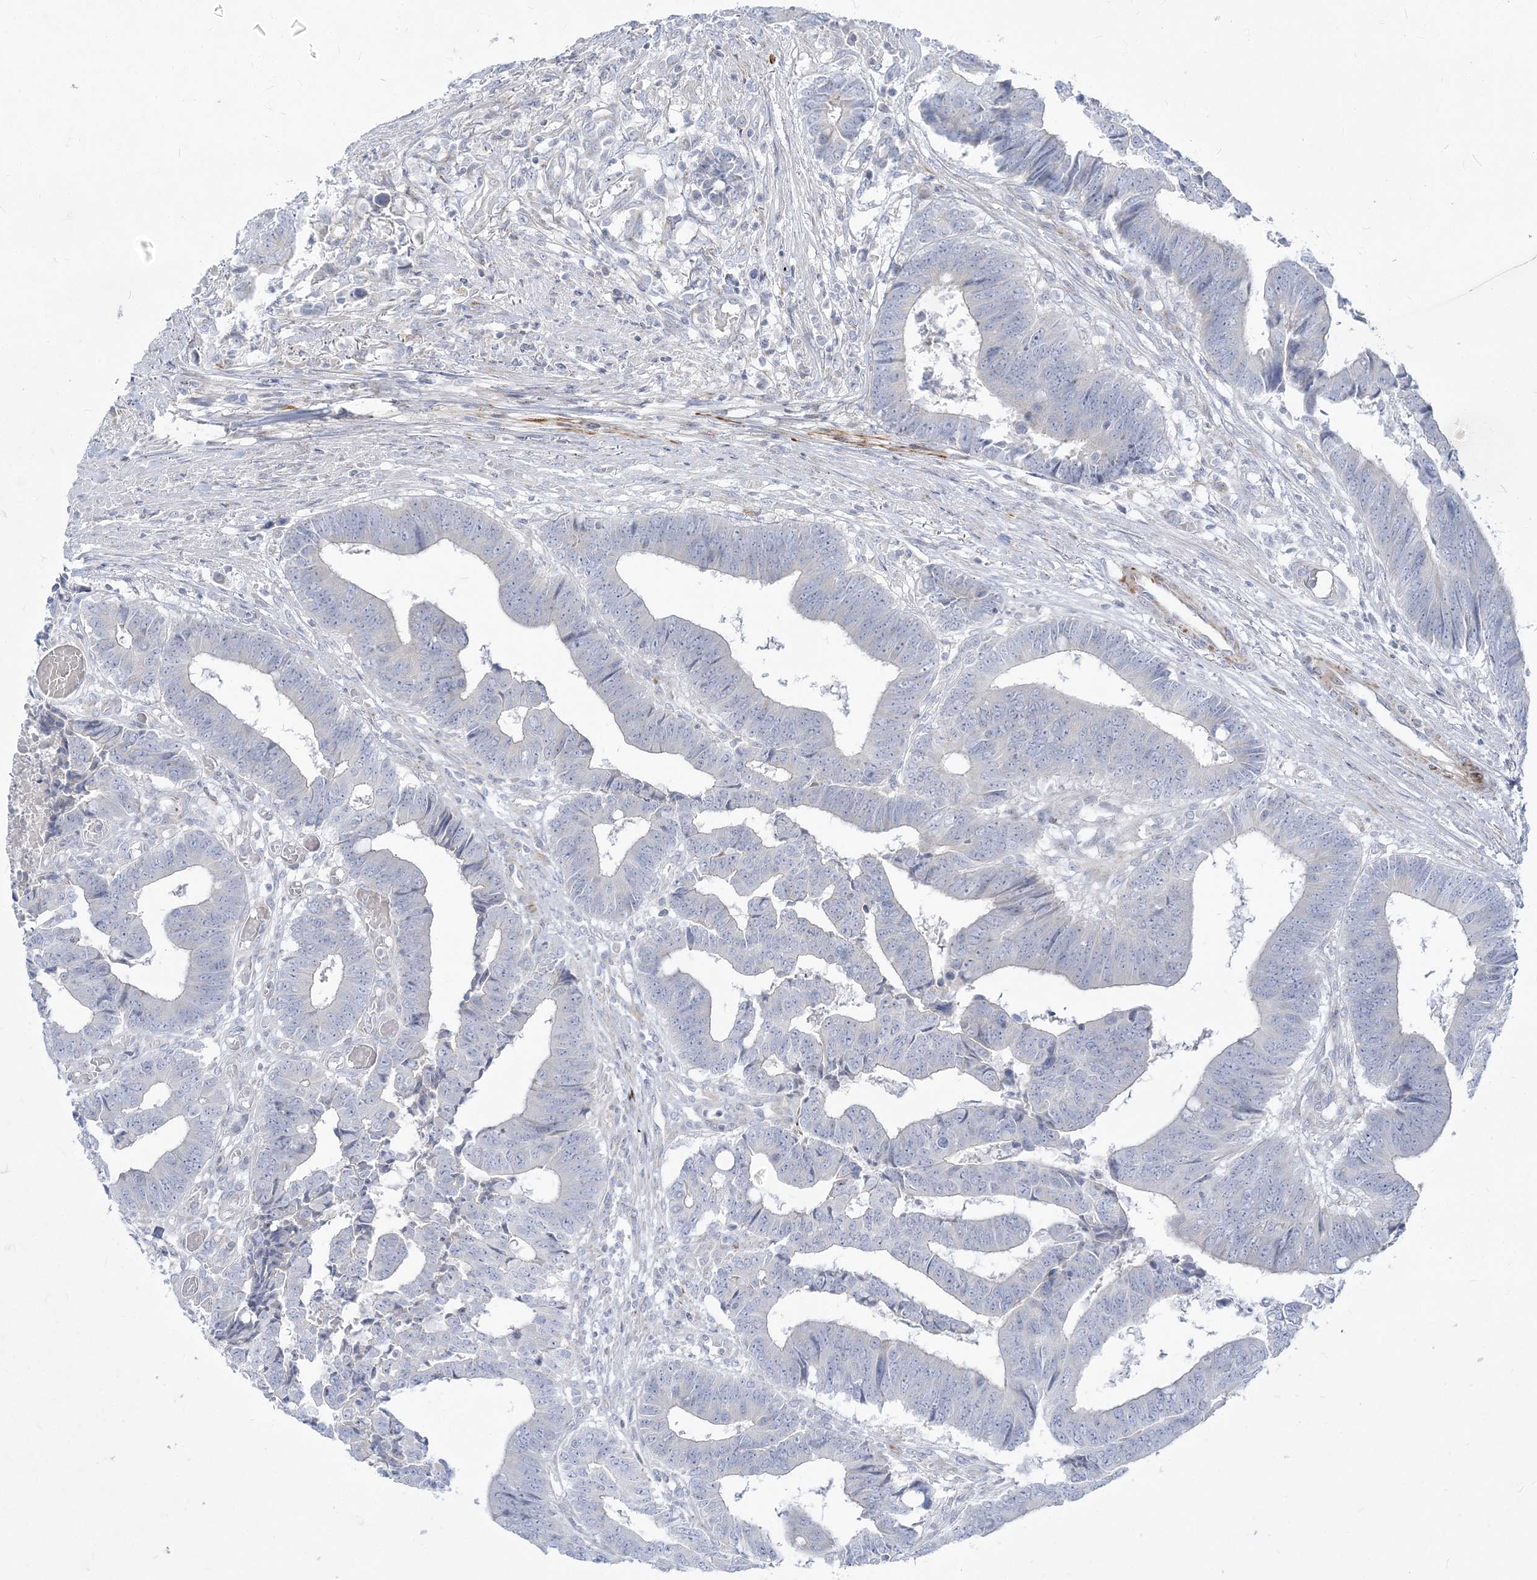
{"staining": {"intensity": "negative", "quantity": "none", "location": "none"}, "tissue": "colorectal cancer", "cell_type": "Tumor cells", "image_type": "cancer", "snomed": [{"axis": "morphology", "description": "Adenocarcinoma, NOS"}, {"axis": "topography", "description": "Rectum"}], "caption": "A micrograph of adenocarcinoma (colorectal) stained for a protein displays no brown staining in tumor cells. (Brightfield microscopy of DAB (3,3'-diaminobenzidine) immunohistochemistry (IHC) at high magnification).", "gene": "GPAT2", "patient": {"sex": "male", "age": 84}}